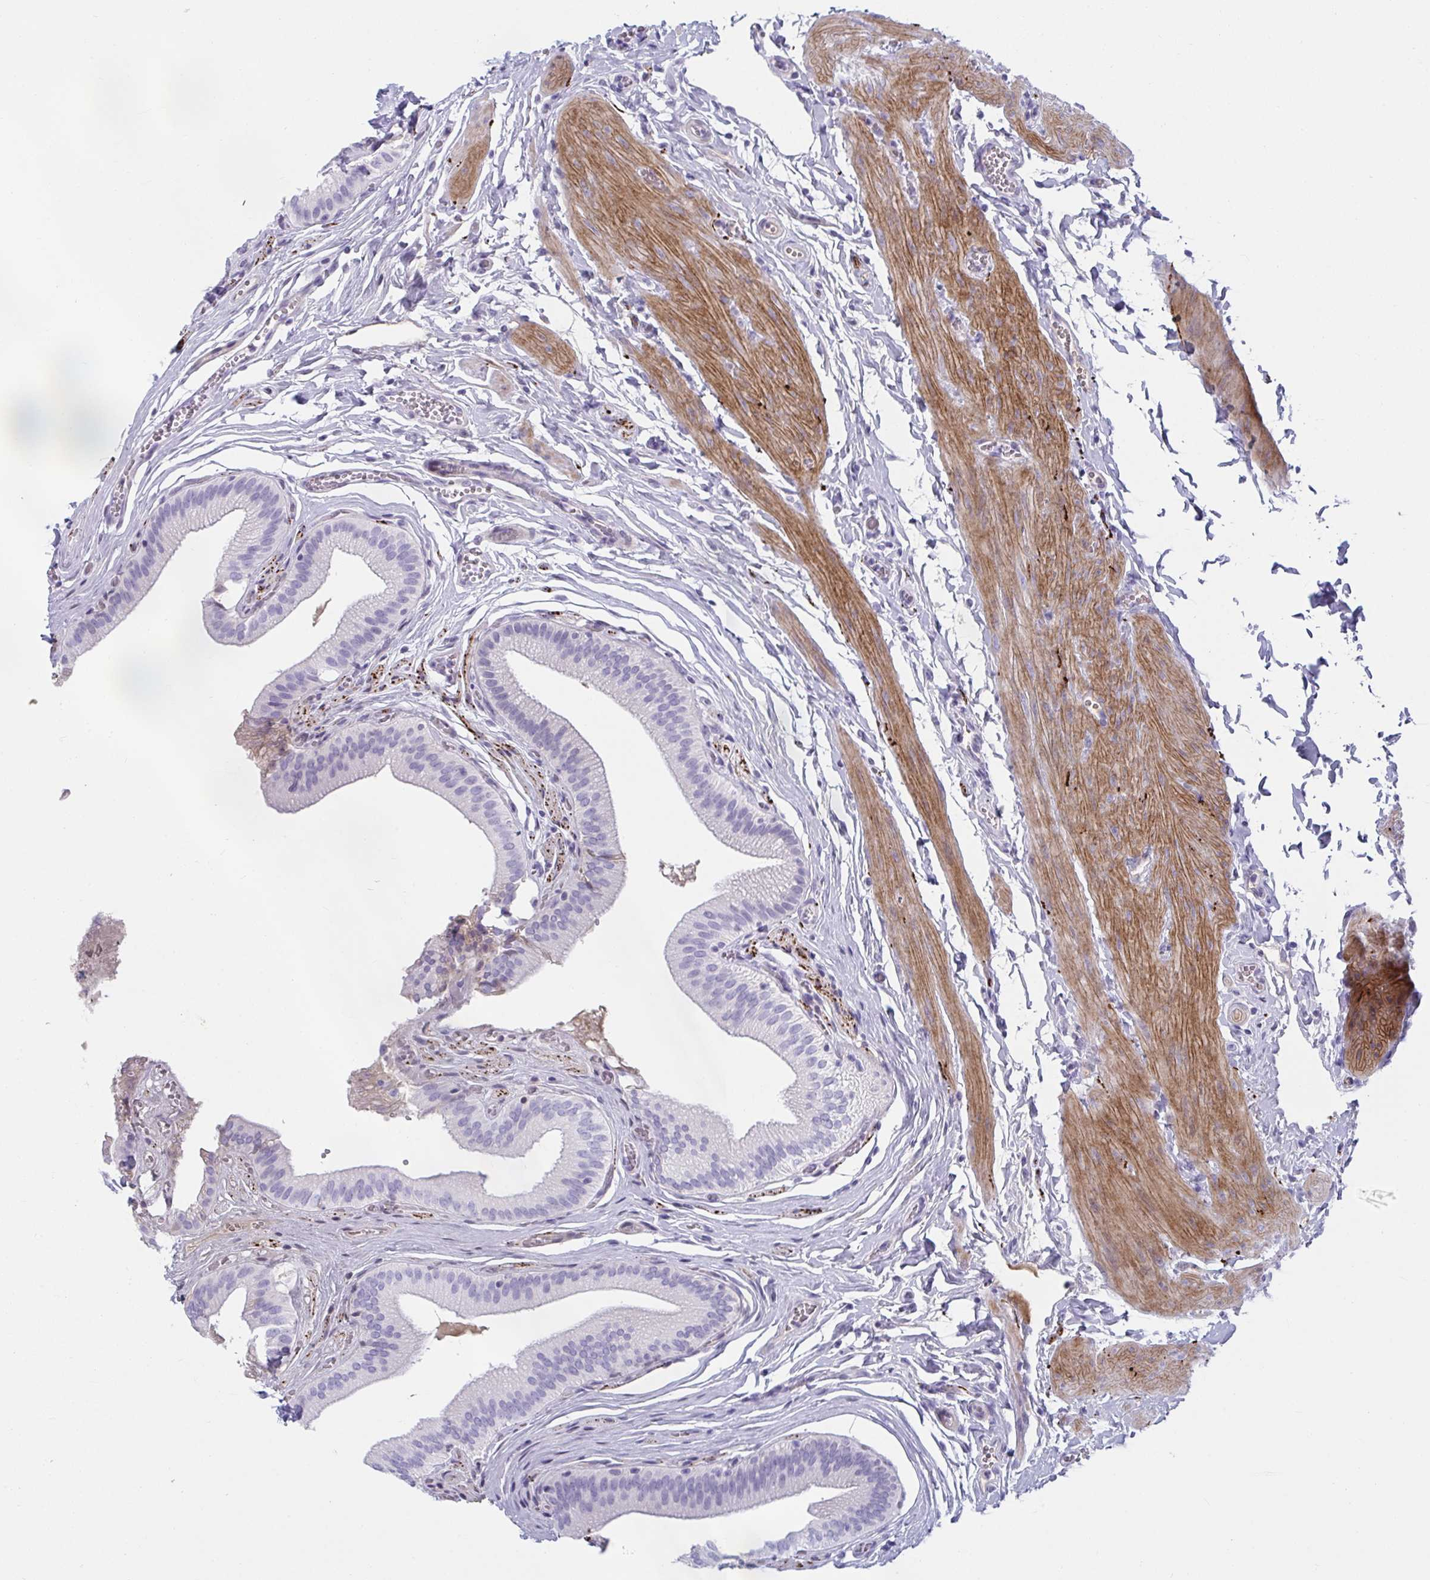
{"staining": {"intensity": "negative", "quantity": "none", "location": "none"}, "tissue": "gallbladder", "cell_type": "Glandular cells", "image_type": "normal", "snomed": [{"axis": "morphology", "description": "Normal tissue, NOS"}, {"axis": "topography", "description": "Gallbladder"}, {"axis": "topography", "description": "Peripheral nerve tissue"}], "caption": "Immunohistochemistry of benign human gallbladder reveals no staining in glandular cells. (Brightfield microscopy of DAB (3,3'-diaminobenzidine) IHC at high magnification).", "gene": "NPY", "patient": {"sex": "male", "age": 17}}